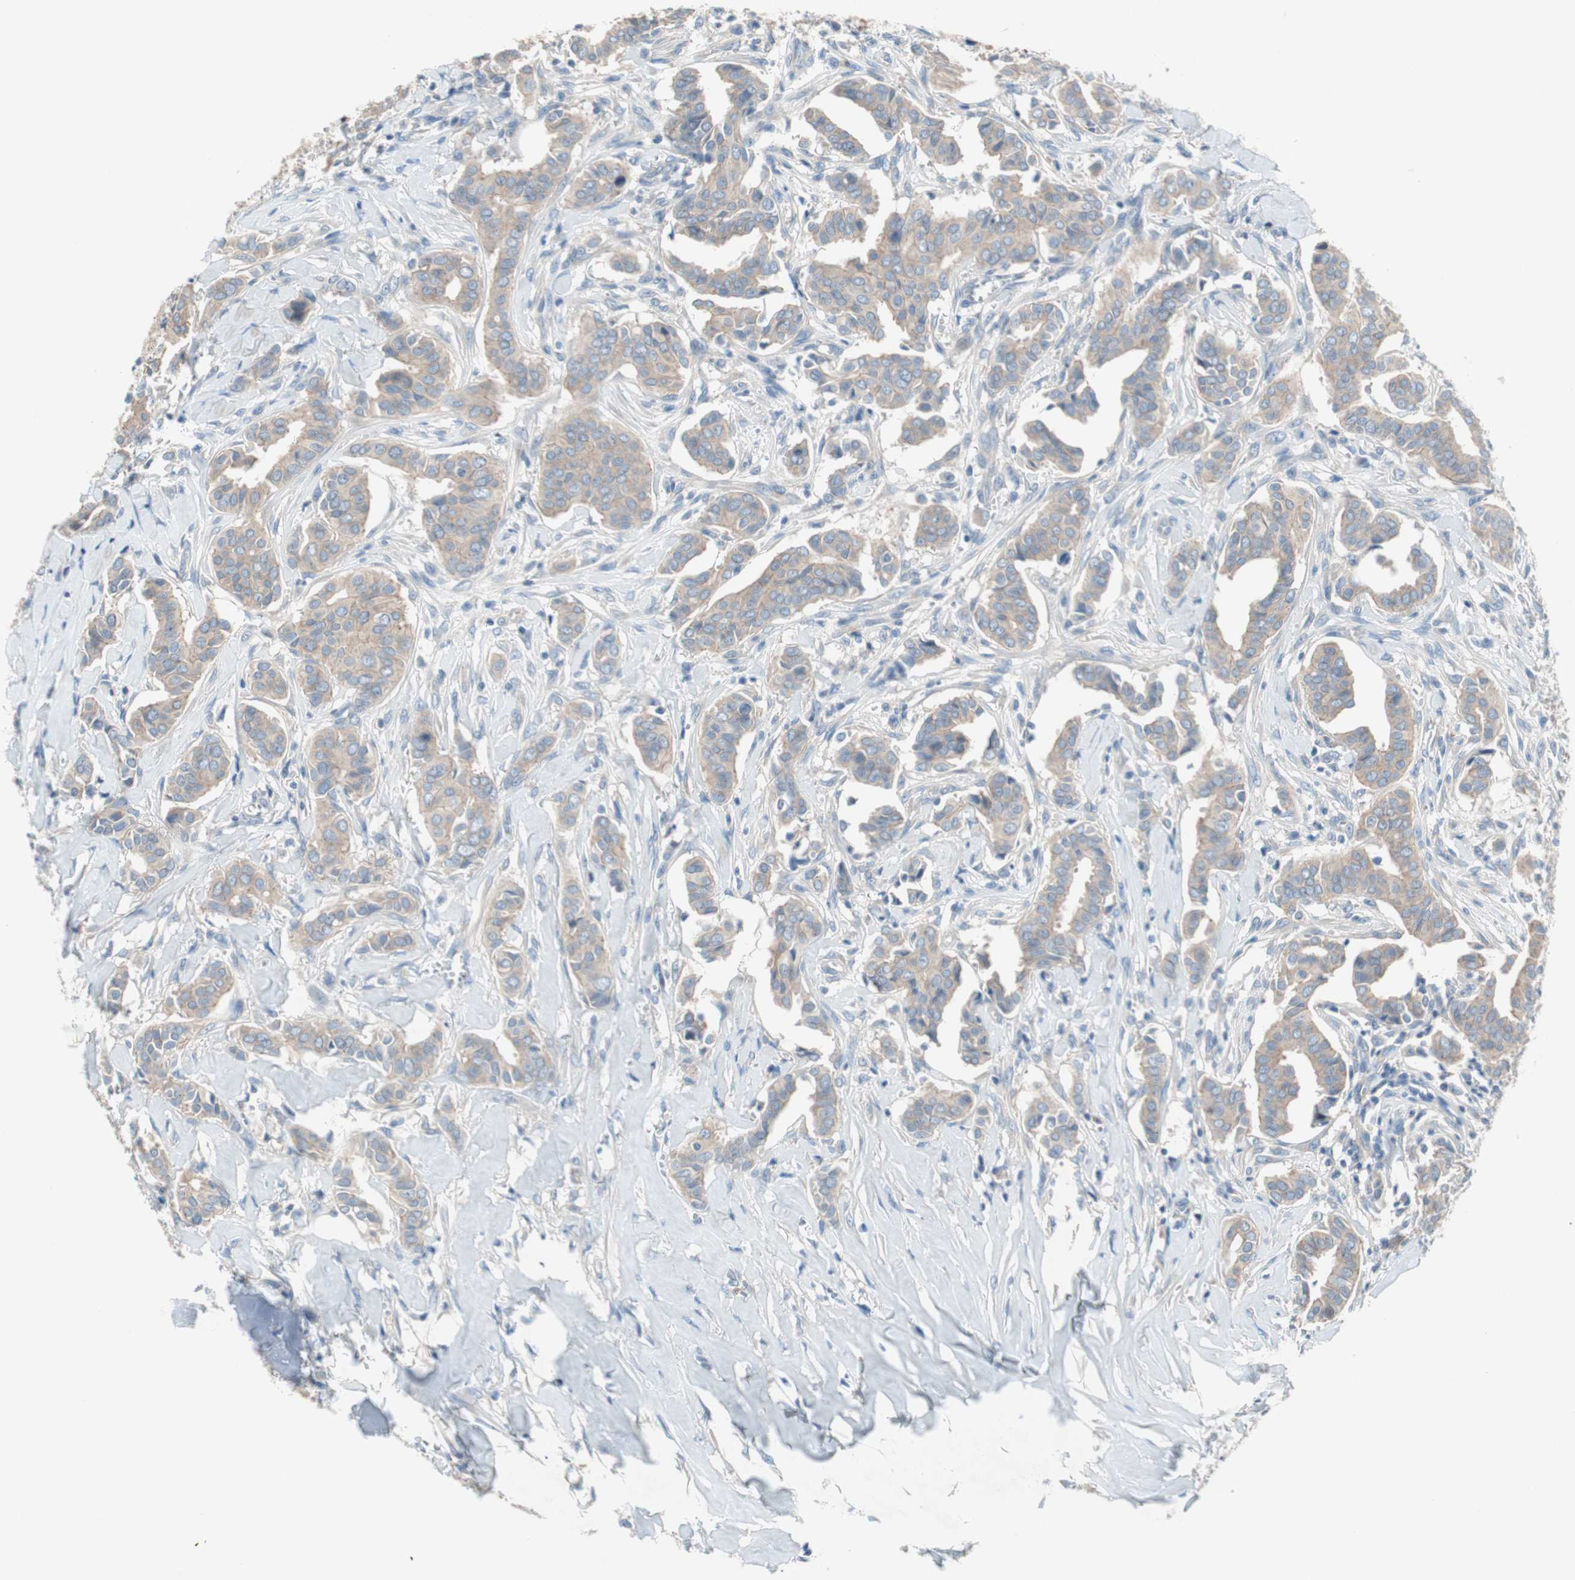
{"staining": {"intensity": "weak", "quantity": "25%-75%", "location": "cytoplasmic/membranous"}, "tissue": "head and neck cancer", "cell_type": "Tumor cells", "image_type": "cancer", "snomed": [{"axis": "morphology", "description": "Adenocarcinoma, NOS"}, {"axis": "topography", "description": "Salivary gland"}, {"axis": "topography", "description": "Head-Neck"}], "caption": "Brown immunohistochemical staining in head and neck cancer (adenocarcinoma) reveals weak cytoplasmic/membranous expression in approximately 25%-75% of tumor cells.", "gene": "GLUL", "patient": {"sex": "female", "age": 59}}